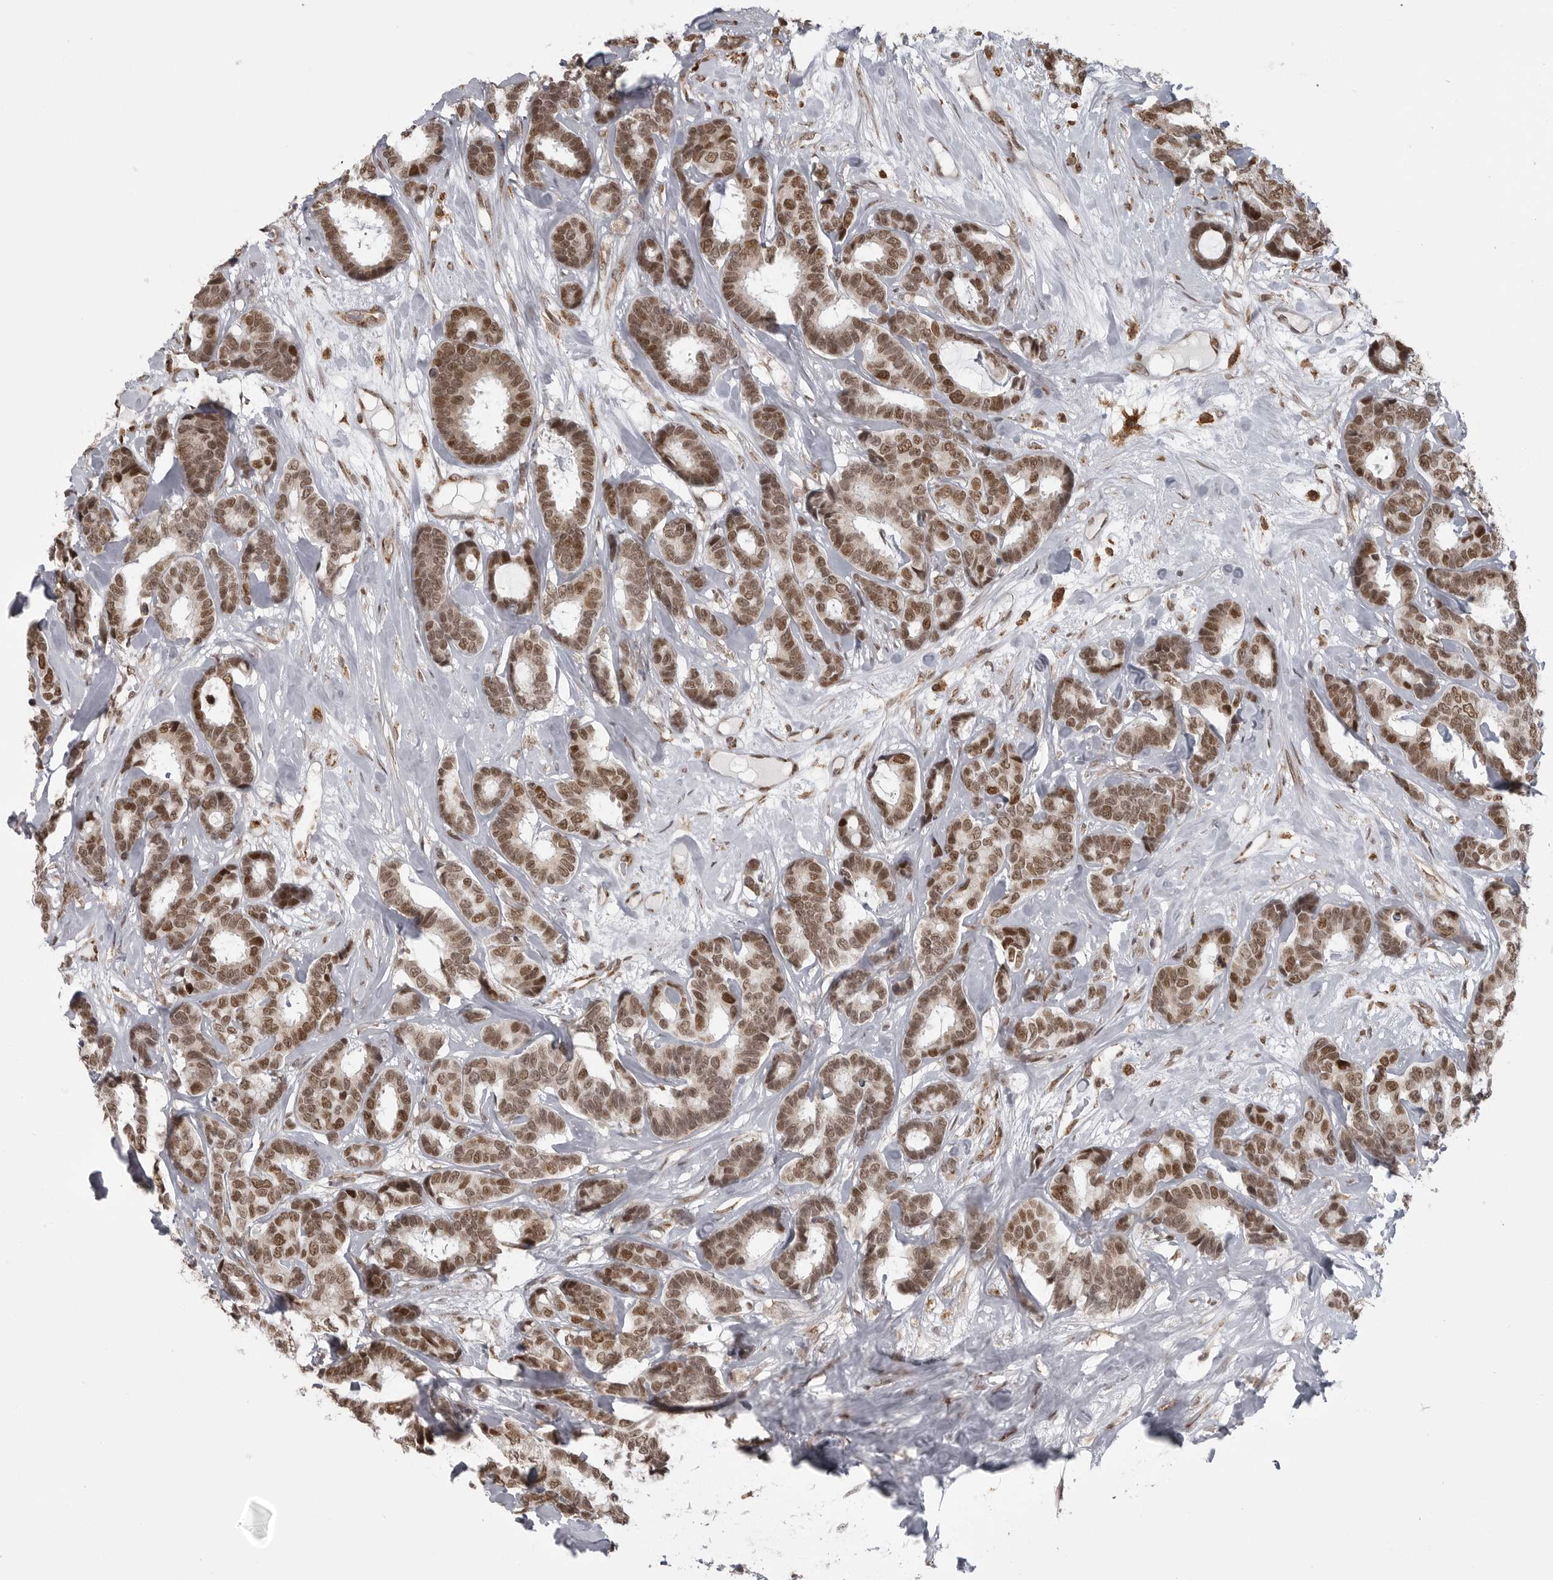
{"staining": {"intensity": "moderate", "quantity": ">75%", "location": "nuclear"}, "tissue": "breast cancer", "cell_type": "Tumor cells", "image_type": "cancer", "snomed": [{"axis": "morphology", "description": "Duct carcinoma"}, {"axis": "topography", "description": "Breast"}], "caption": "Breast cancer (infiltrating ductal carcinoma) tissue exhibits moderate nuclear positivity in about >75% of tumor cells", "gene": "ISG20L2", "patient": {"sex": "female", "age": 87}}